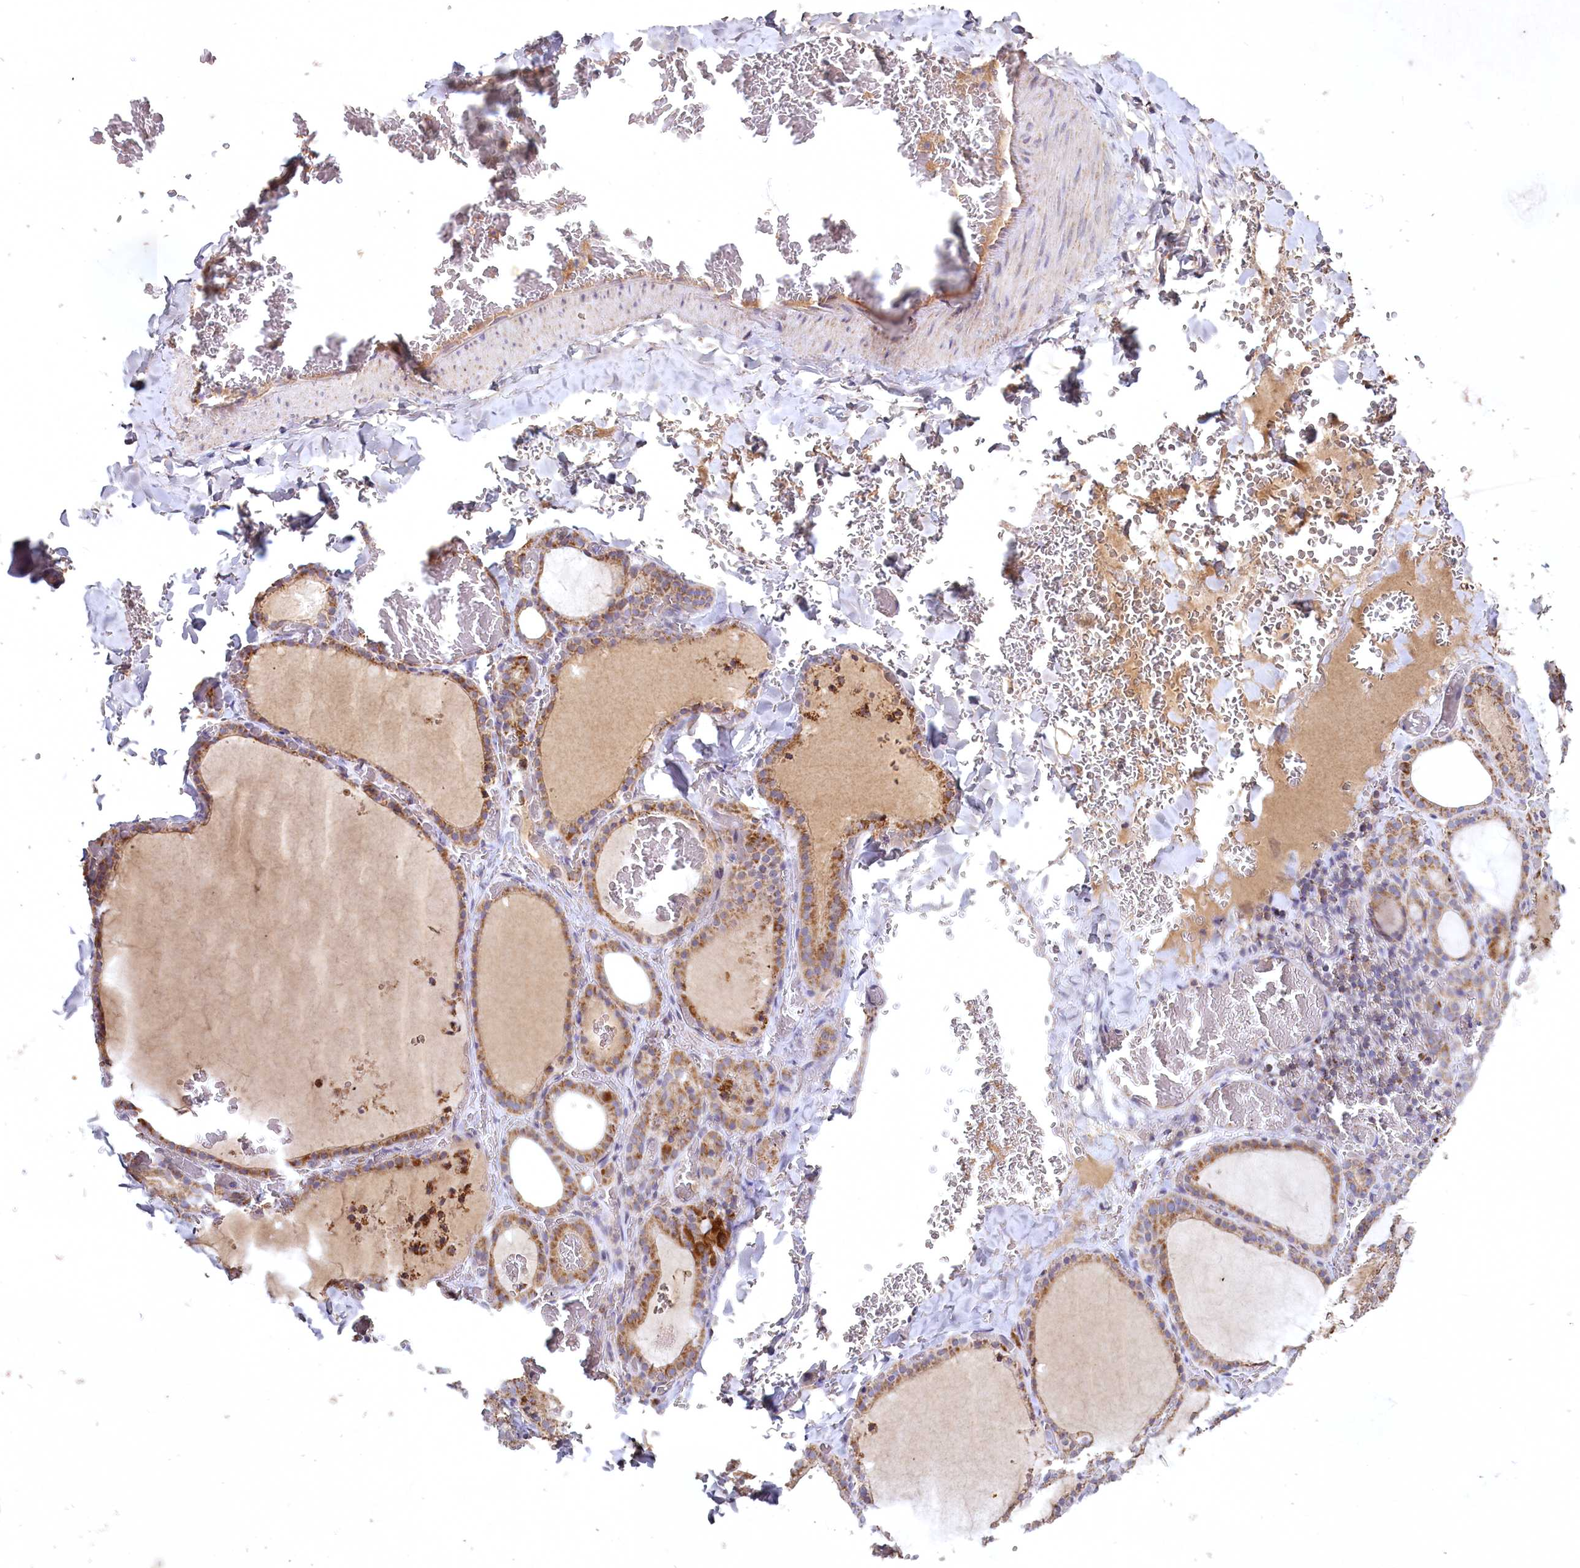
{"staining": {"intensity": "moderate", "quantity": ">75%", "location": "cytoplasmic/membranous"}, "tissue": "thyroid gland", "cell_type": "Glandular cells", "image_type": "normal", "snomed": [{"axis": "morphology", "description": "Normal tissue, NOS"}, {"axis": "topography", "description": "Thyroid gland"}], "caption": "Brown immunohistochemical staining in benign human thyroid gland shows moderate cytoplasmic/membranous staining in about >75% of glandular cells.", "gene": "MRPL44", "patient": {"sex": "female", "age": 39}}